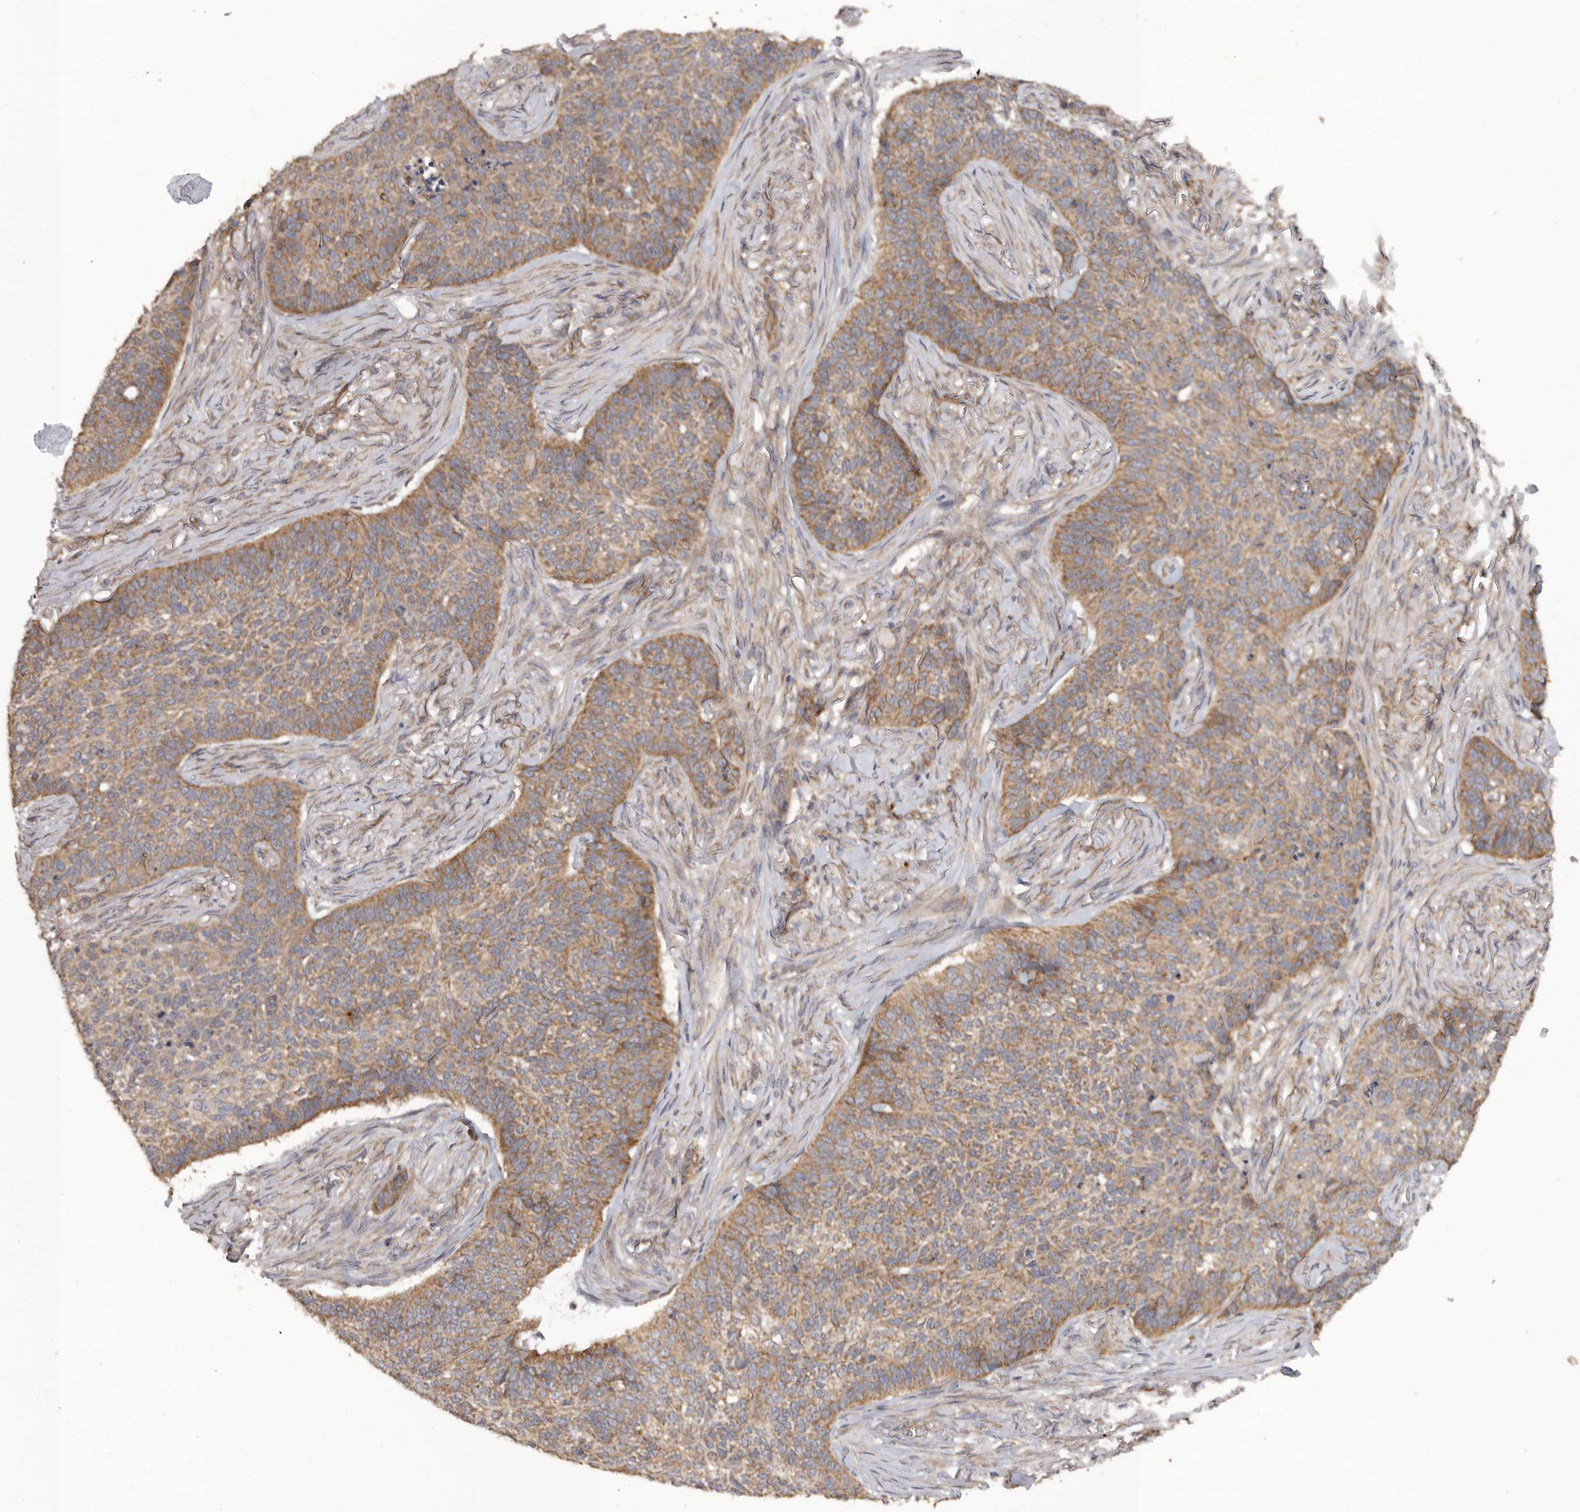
{"staining": {"intensity": "moderate", "quantity": ">75%", "location": "cytoplasmic/membranous"}, "tissue": "skin cancer", "cell_type": "Tumor cells", "image_type": "cancer", "snomed": [{"axis": "morphology", "description": "Basal cell carcinoma"}, {"axis": "topography", "description": "Skin"}], "caption": "Skin cancer tissue exhibits moderate cytoplasmic/membranous expression in approximately >75% of tumor cells, visualized by immunohistochemistry.", "gene": "PODXL2", "patient": {"sex": "male", "age": 85}}